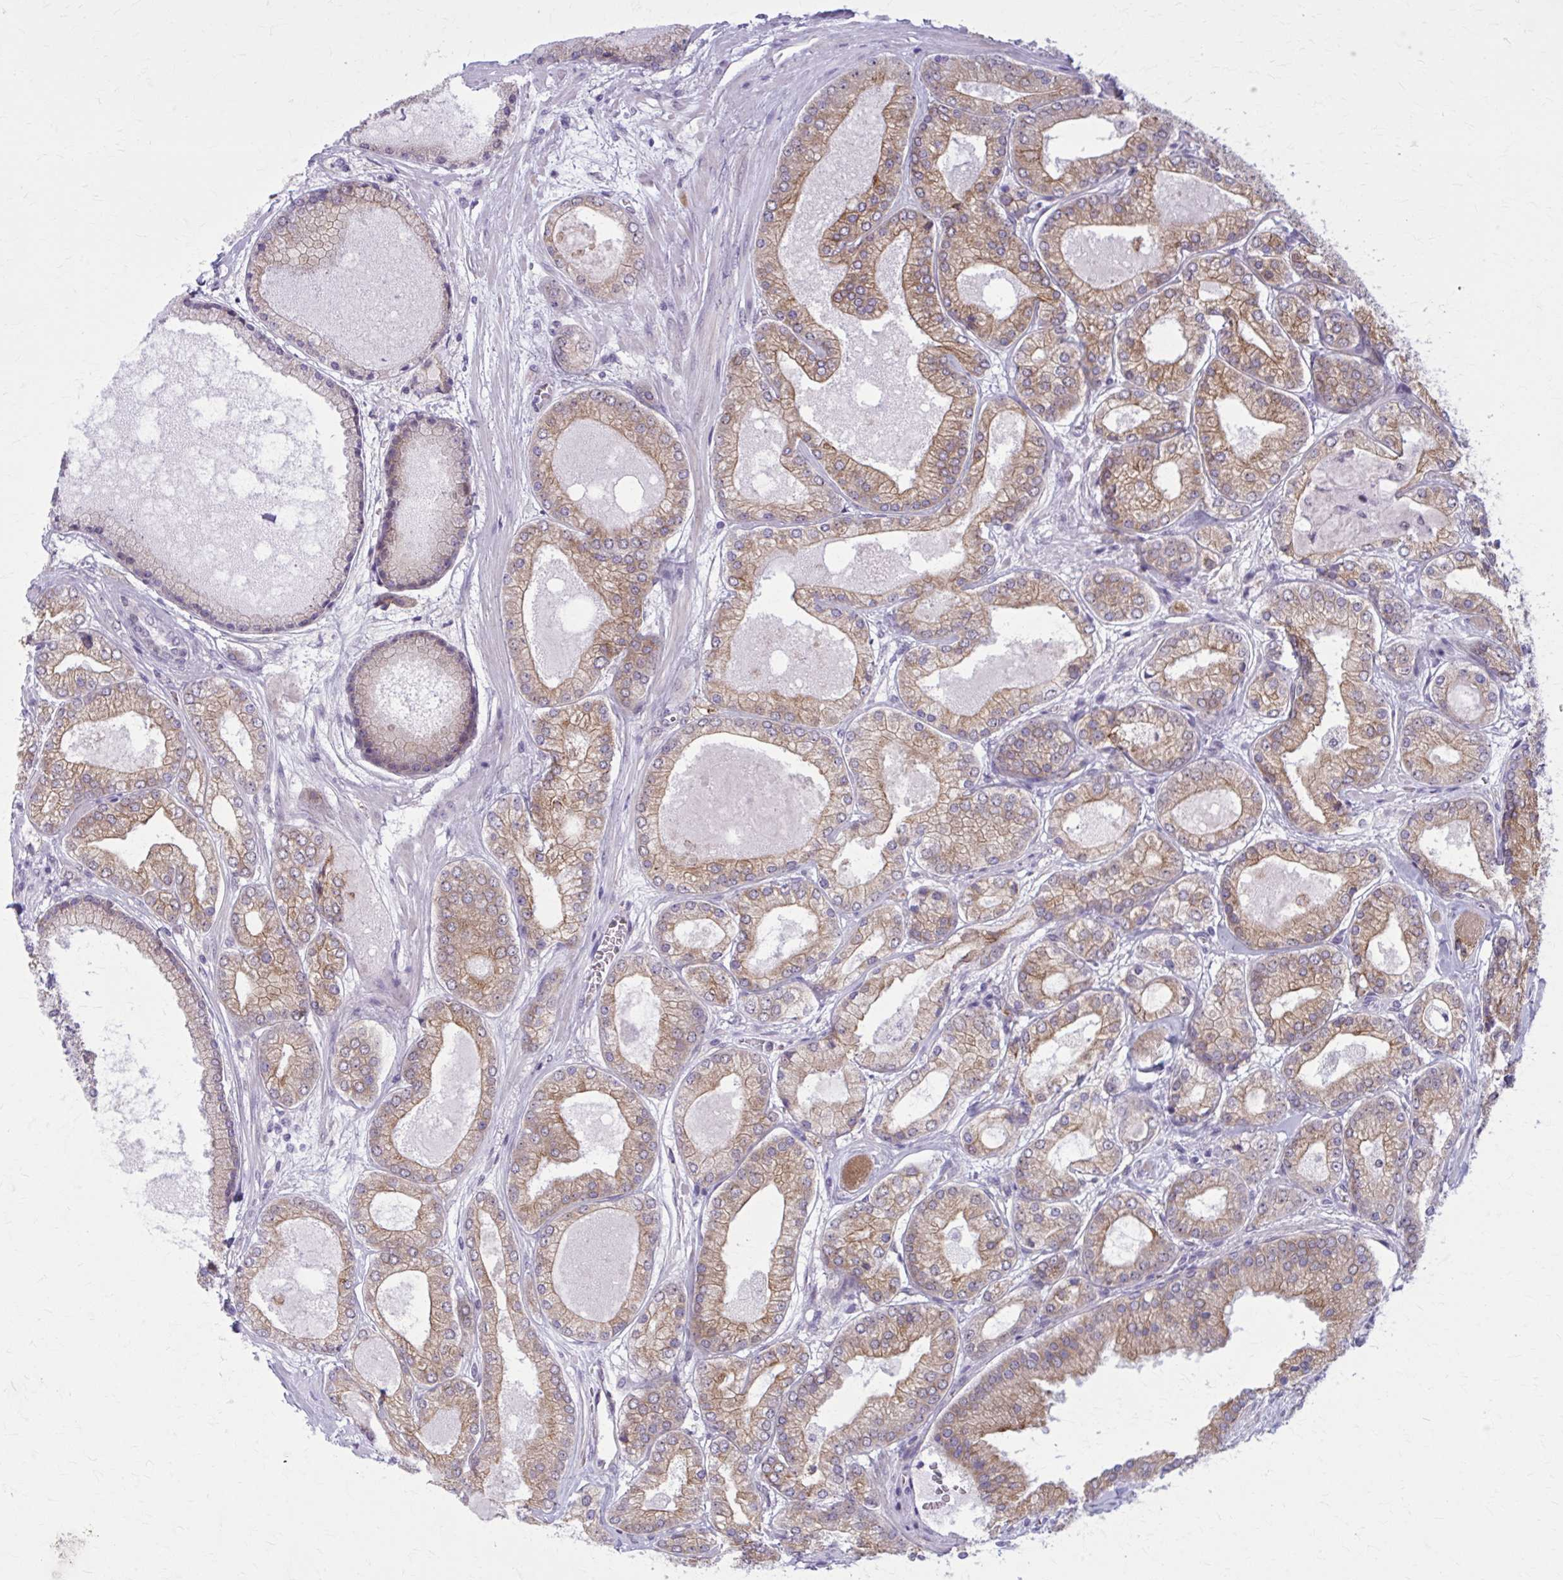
{"staining": {"intensity": "moderate", "quantity": ">75%", "location": "cytoplasmic/membranous"}, "tissue": "prostate cancer", "cell_type": "Tumor cells", "image_type": "cancer", "snomed": [{"axis": "morphology", "description": "Adenocarcinoma, High grade"}, {"axis": "topography", "description": "Prostate"}], "caption": "A micrograph of adenocarcinoma (high-grade) (prostate) stained for a protein reveals moderate cytoplasmic/membranous brown staining in tumor cells.", "gene": "NUMBL", "patient": {"sex": "male", "age": 67}}